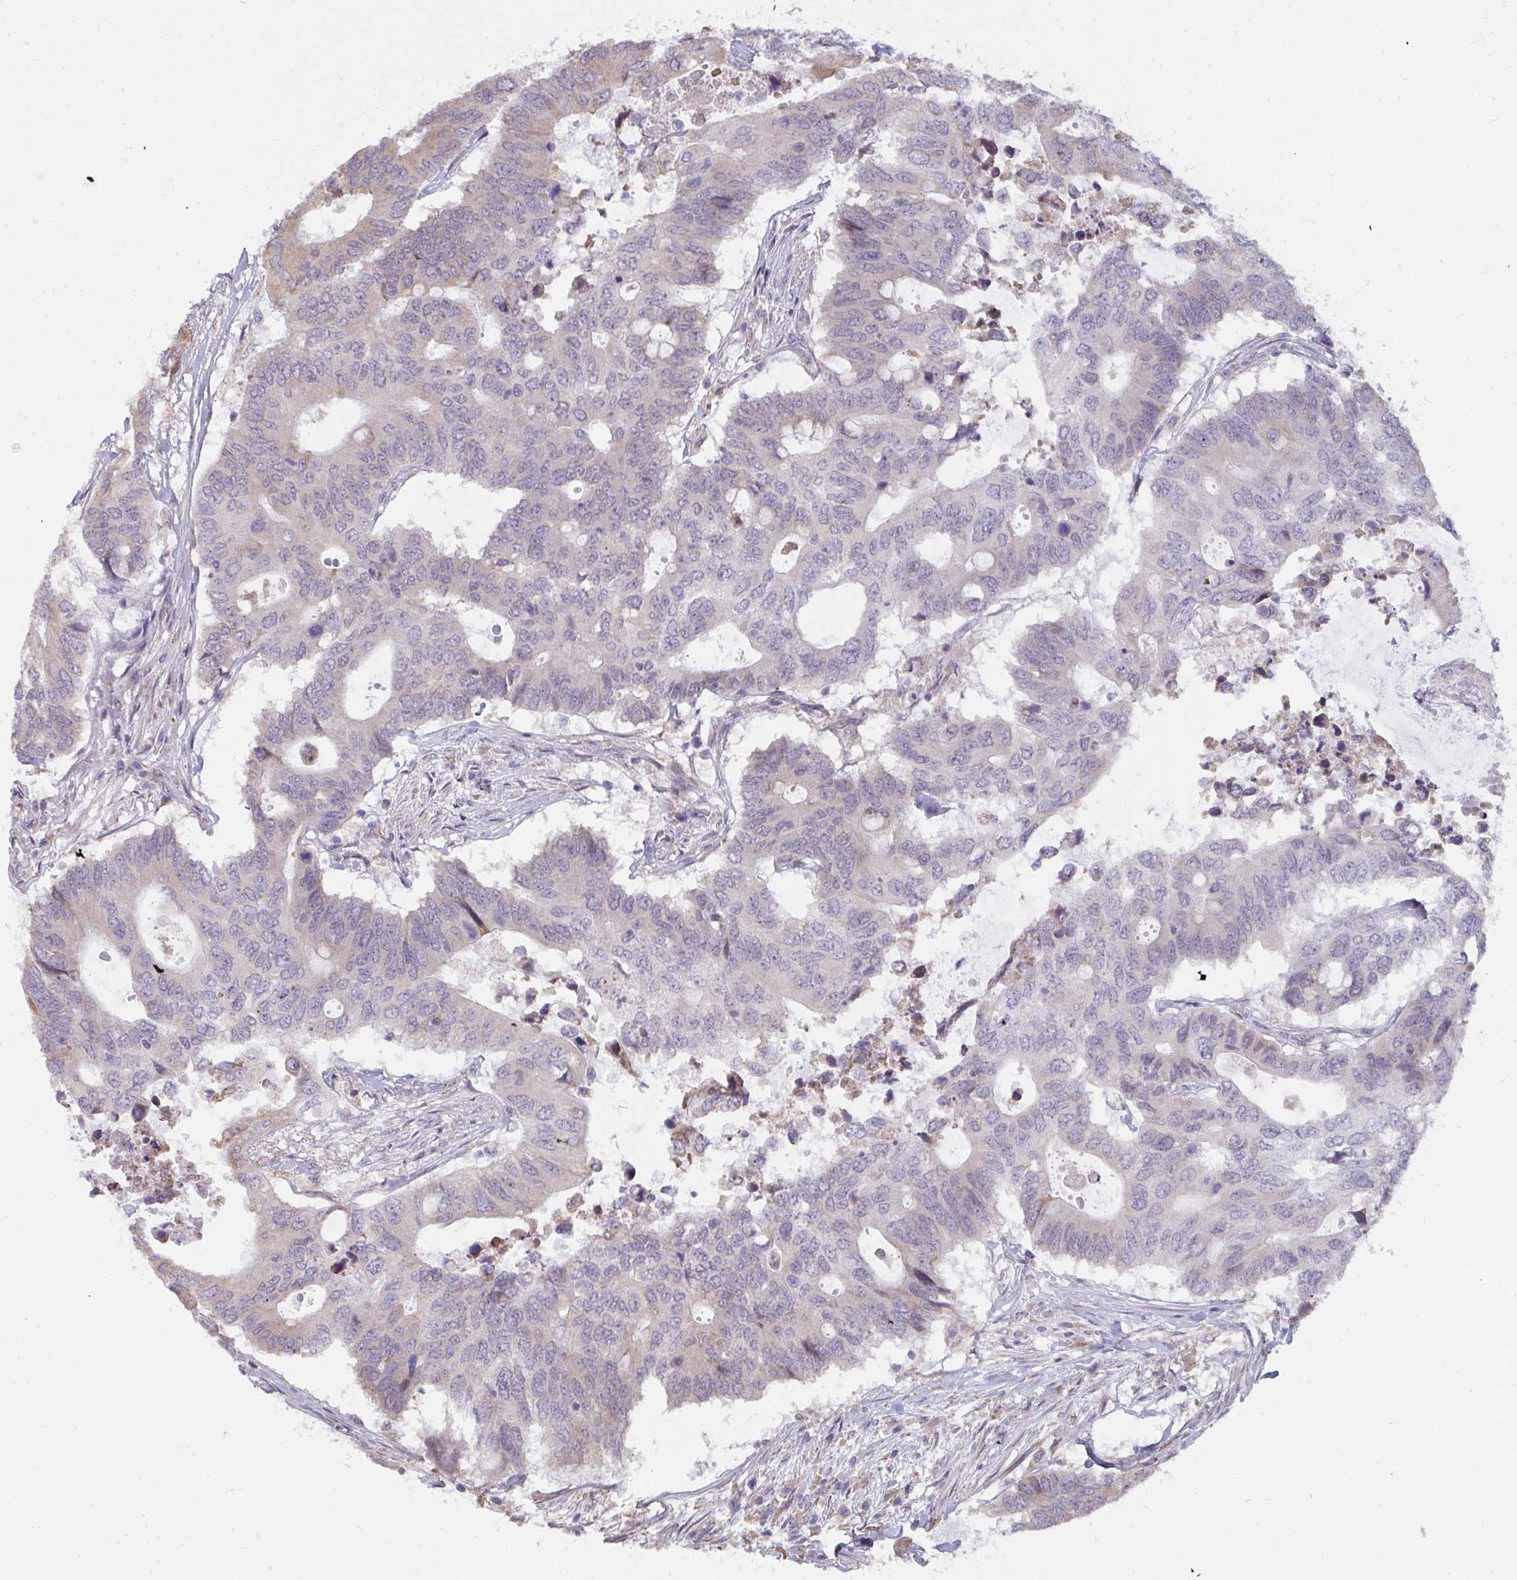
{"staining": {"intensity": "weak", "quantity": "<25%", "location": "cytoplasmic/membranous"}, "tissue": "colorectal cancer", "cell_type": "Tumor cells", "image_type": "cancer", "snomed": [{"axis": "morphology", "description": "Adenocarcinoma, NOS"}, {"axis": "topography", "description": "Colon"}], "caption": "A micrograph of human colorectal cancer (adenocarcinoma) is negative for staining in tumor cells. (DAB (3,3'-diaminobenzidine) IHC, high magnification).", "gene": "NMNAT1", "patient": {"sex": "male", "age": 71}}